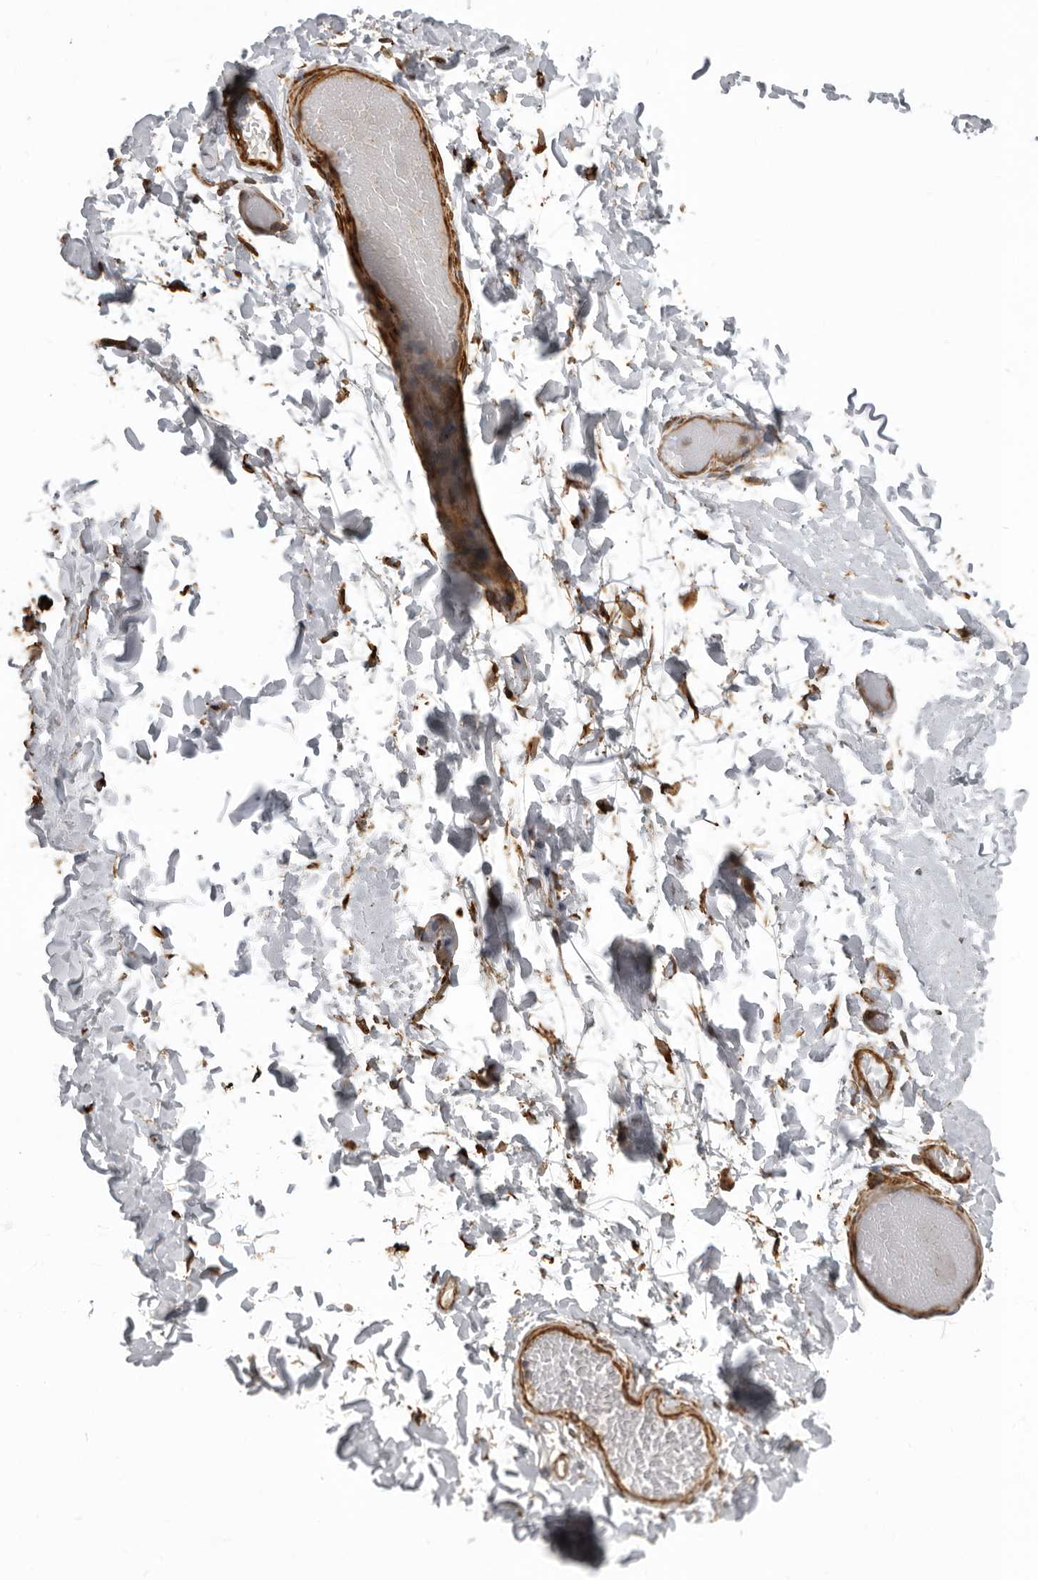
{"staining": {"intensity": "weak", "quantity": ">75%", "location": "cytoplasmic/membranous"}, "tissue": "adipose tissue", "cell_type": "Adipocytes", "image_type": "normal", "snomed": [{"axis": "morphology", "description": "Normal tissue, NOS"}, {"axis": "topography", "description": "Adipose tissue"}, {"axis": "topography", "description": "Vascular tissue"}, {"axis": "topography", "description": "Peripheral nerve tissue"}], "caption": "Brown immunohistochemical staining in benign adipose tissue exhibits weak cytoplasmic/membranous positivity in approximately >75% of adipocytes.", "gene": "CEP350", "patient": {"sex": "male", "age": 25}}